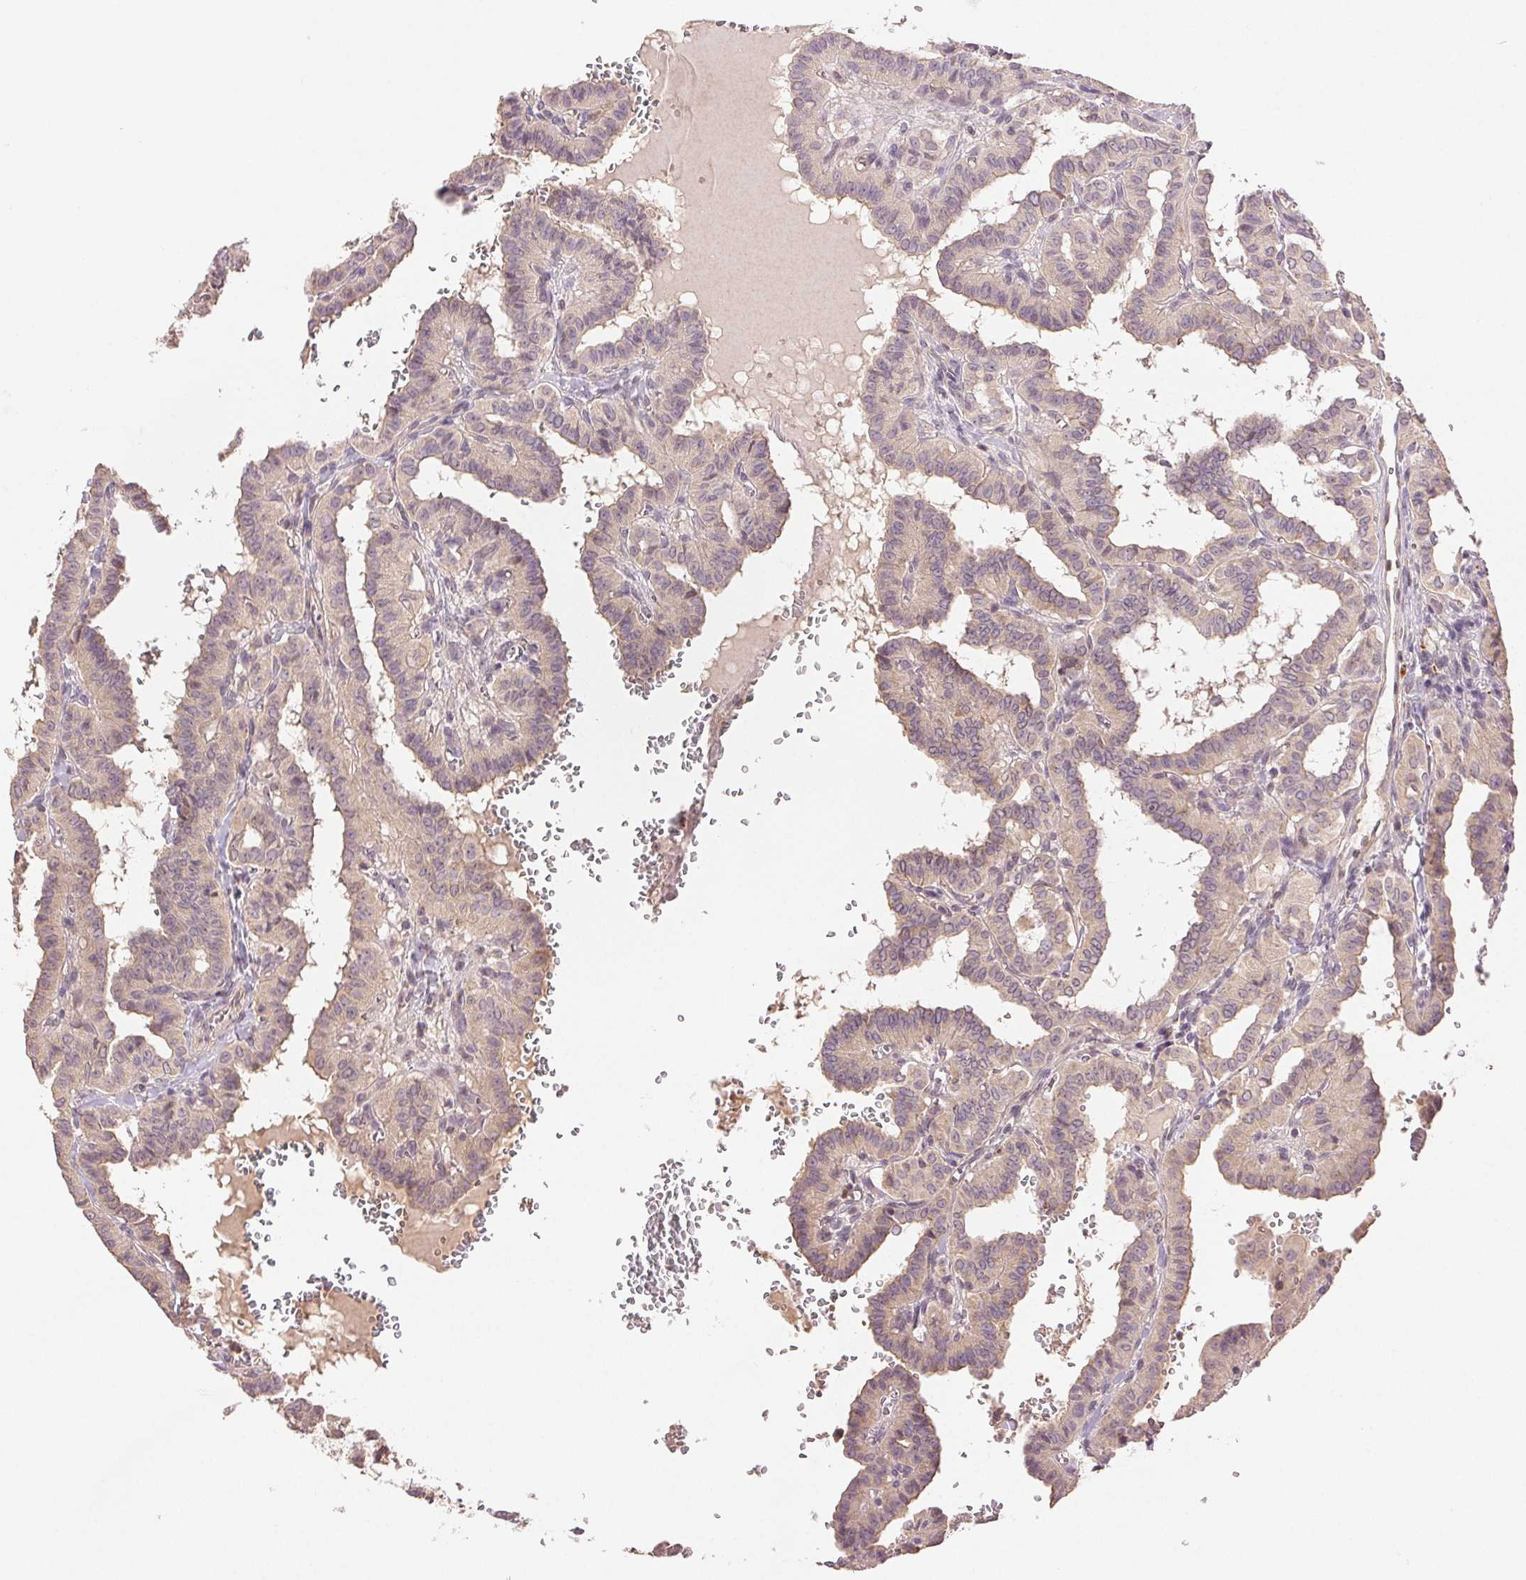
{"staining": {"intensity": "weak", "quantity": "<25%", "location": "cytoplasmic/membranous"}, "tissue": "thyroid cancer", "cell_type": "Tumor cells", "image_type": "cancer", "snomed": [{"axis": "morphology", "description": "Papillary adenocarcinoma, NOS"}, {"axis": "topography", "description": "Thyroid gland"}], "caption": "Immunohistochemical staining of thyroid cancer (papillary adenocarcinoma) shows no significant expression in tumor cells.", "gene": "TMEM253", "patient": {"sex": "female", "age": 21}}